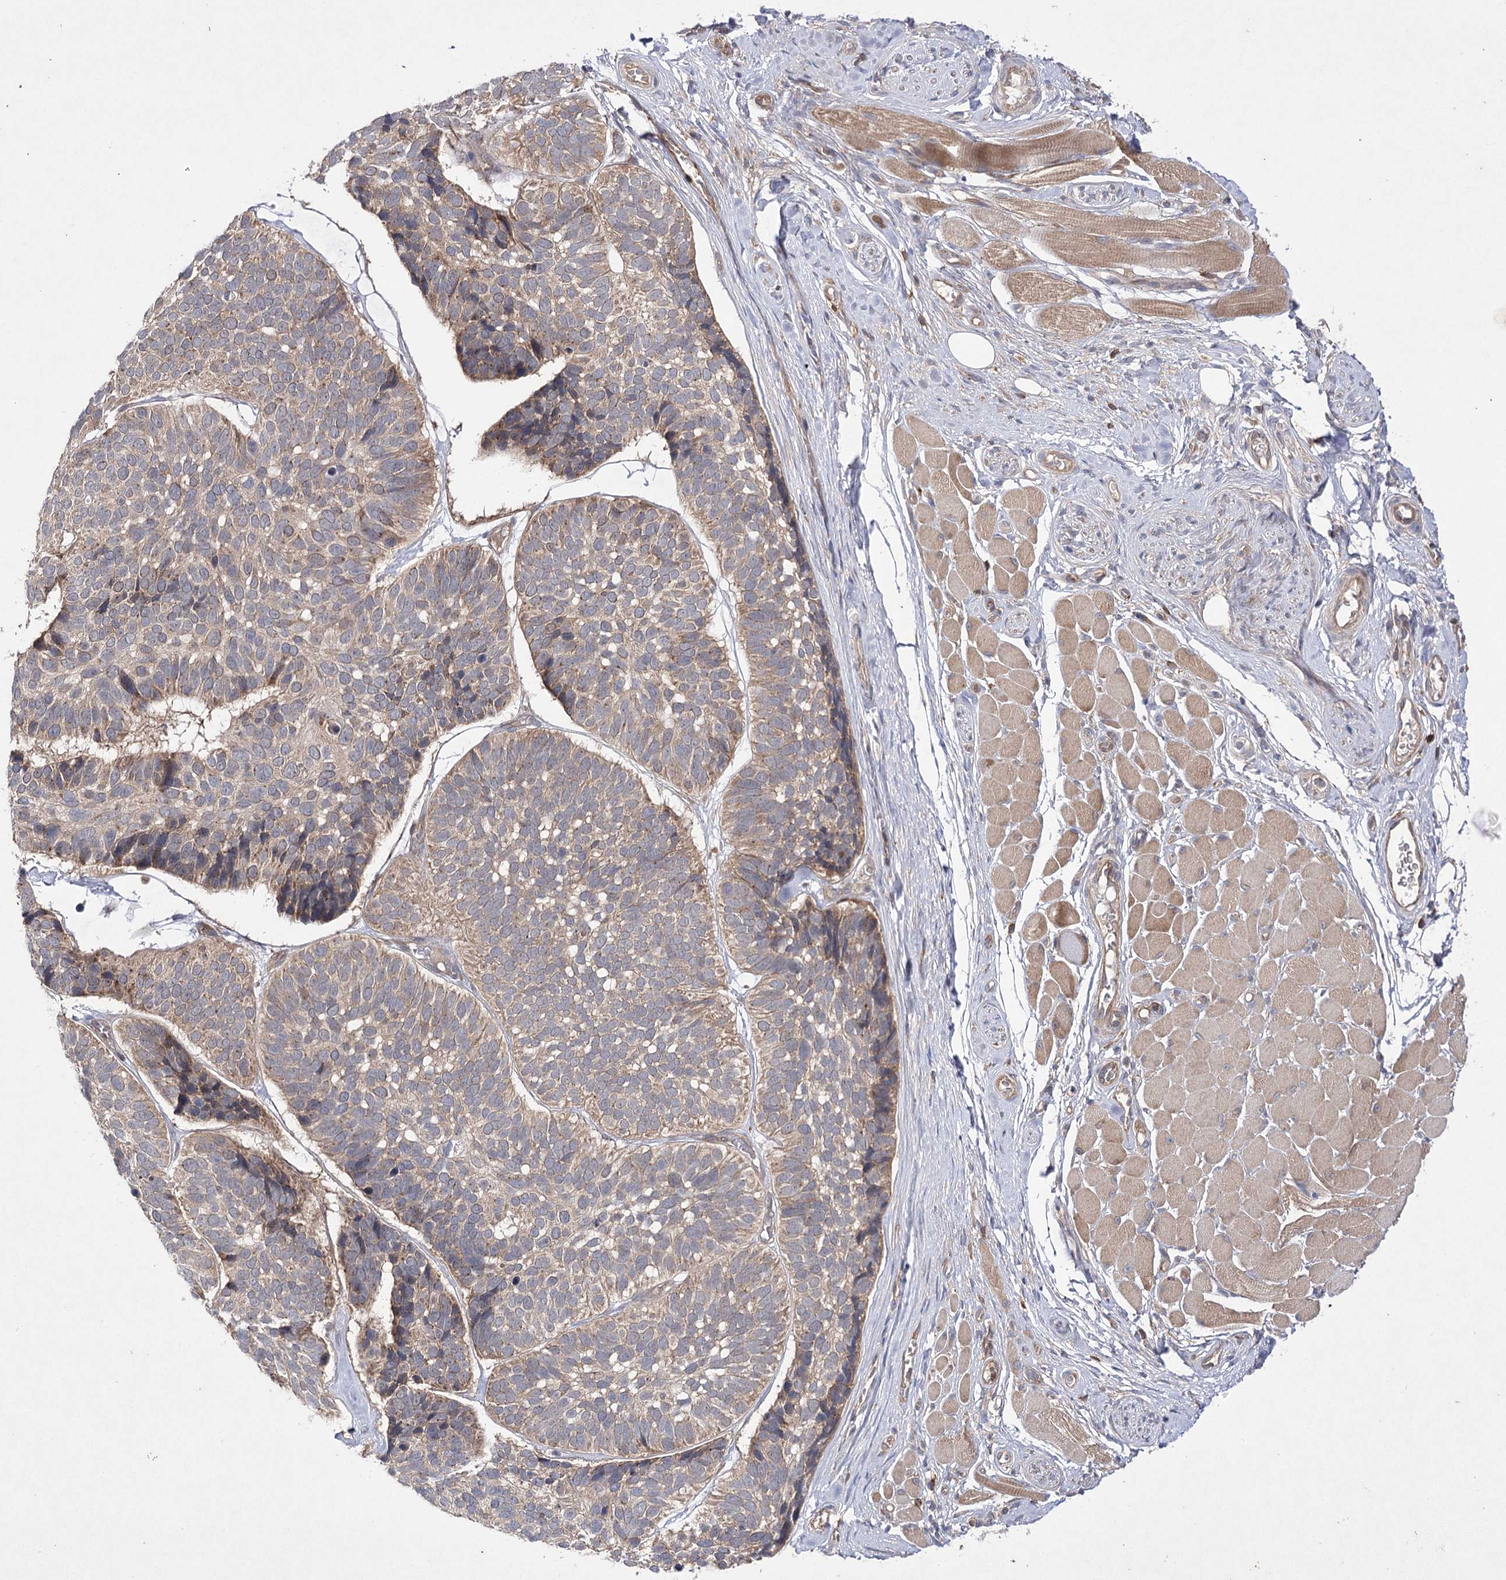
{"staining": {"intensity": "moderate", "quantity": ">75%", "location": "cytoplasmic/membranous"}, "tissue": "skin cancer", "cell_type": "Tumor cells", "image_type": "cancer", "snomed": [{"axis": "morphology", "description": "Basal cell carcinoma"}, {"axis": "topography", "description": "Skin"}], "caption": "Approximately >75% of tumor cells in human skin cancer (basal cell carcinoma) show moderate cytoplasmic/membranous protein expression as visualized by brown immunohistochemical staining.", "gene": "BCR", "patient": {"sex": "male", "age": 62}}